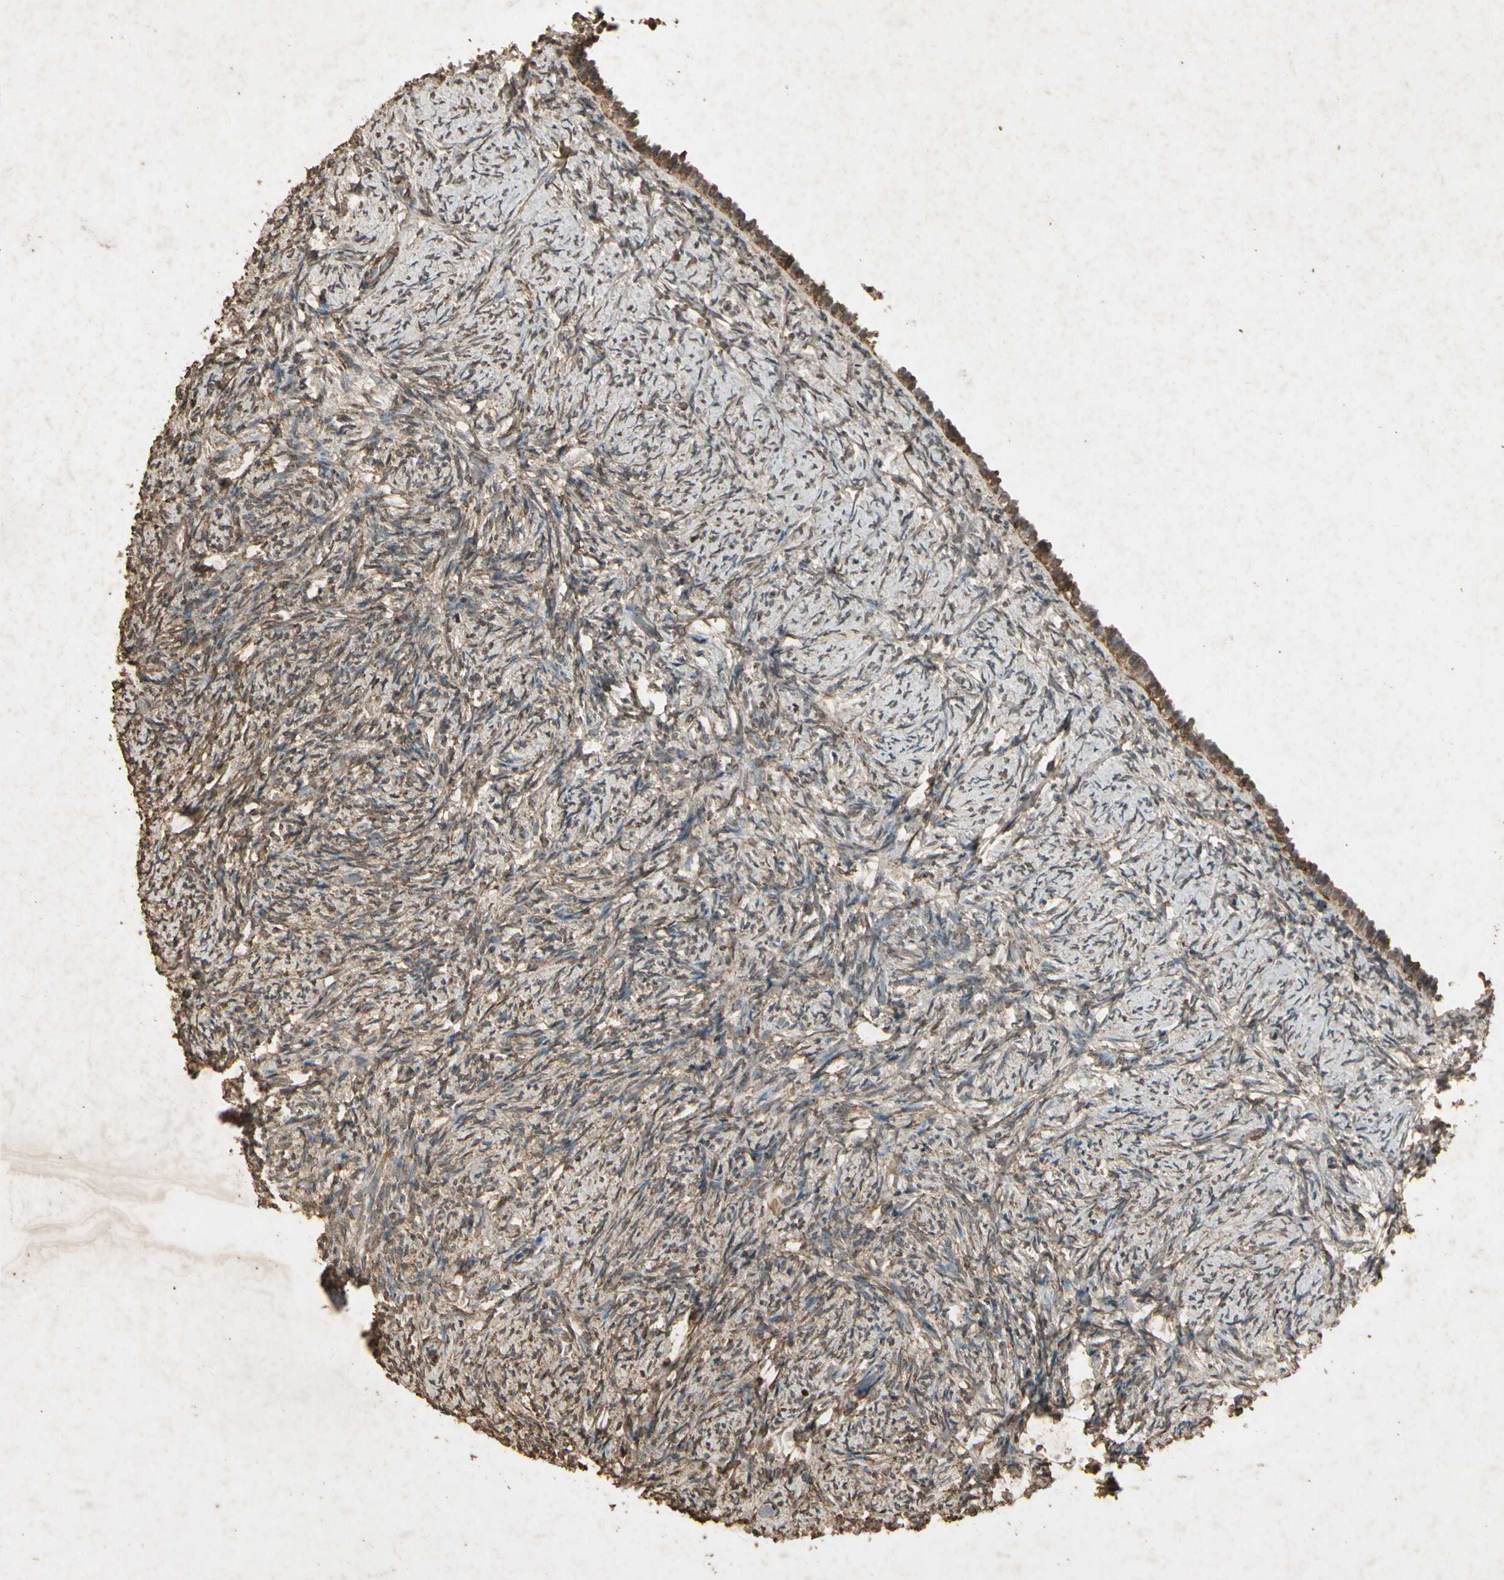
{"staining": {"intensity": "strong", "quantity": ">75%", "location": "cytoplasmic/membranous"}, "tissue": "ovary", "cell_type": "Follicle cells", "image_type": "normal", "snomed": [{"axis": "morphology", "description": "Normal tissue, NOS"}, {"axis": "topography", "description": "Ovary"}], "caption": "Ovary stained with IHC exhibits strong cytoplasmic/membranous staining in about >75% of follicle cells. Nuclei are stained in blue.", "gene": "GC", "patient": {"sex": "female", "age": 60}}